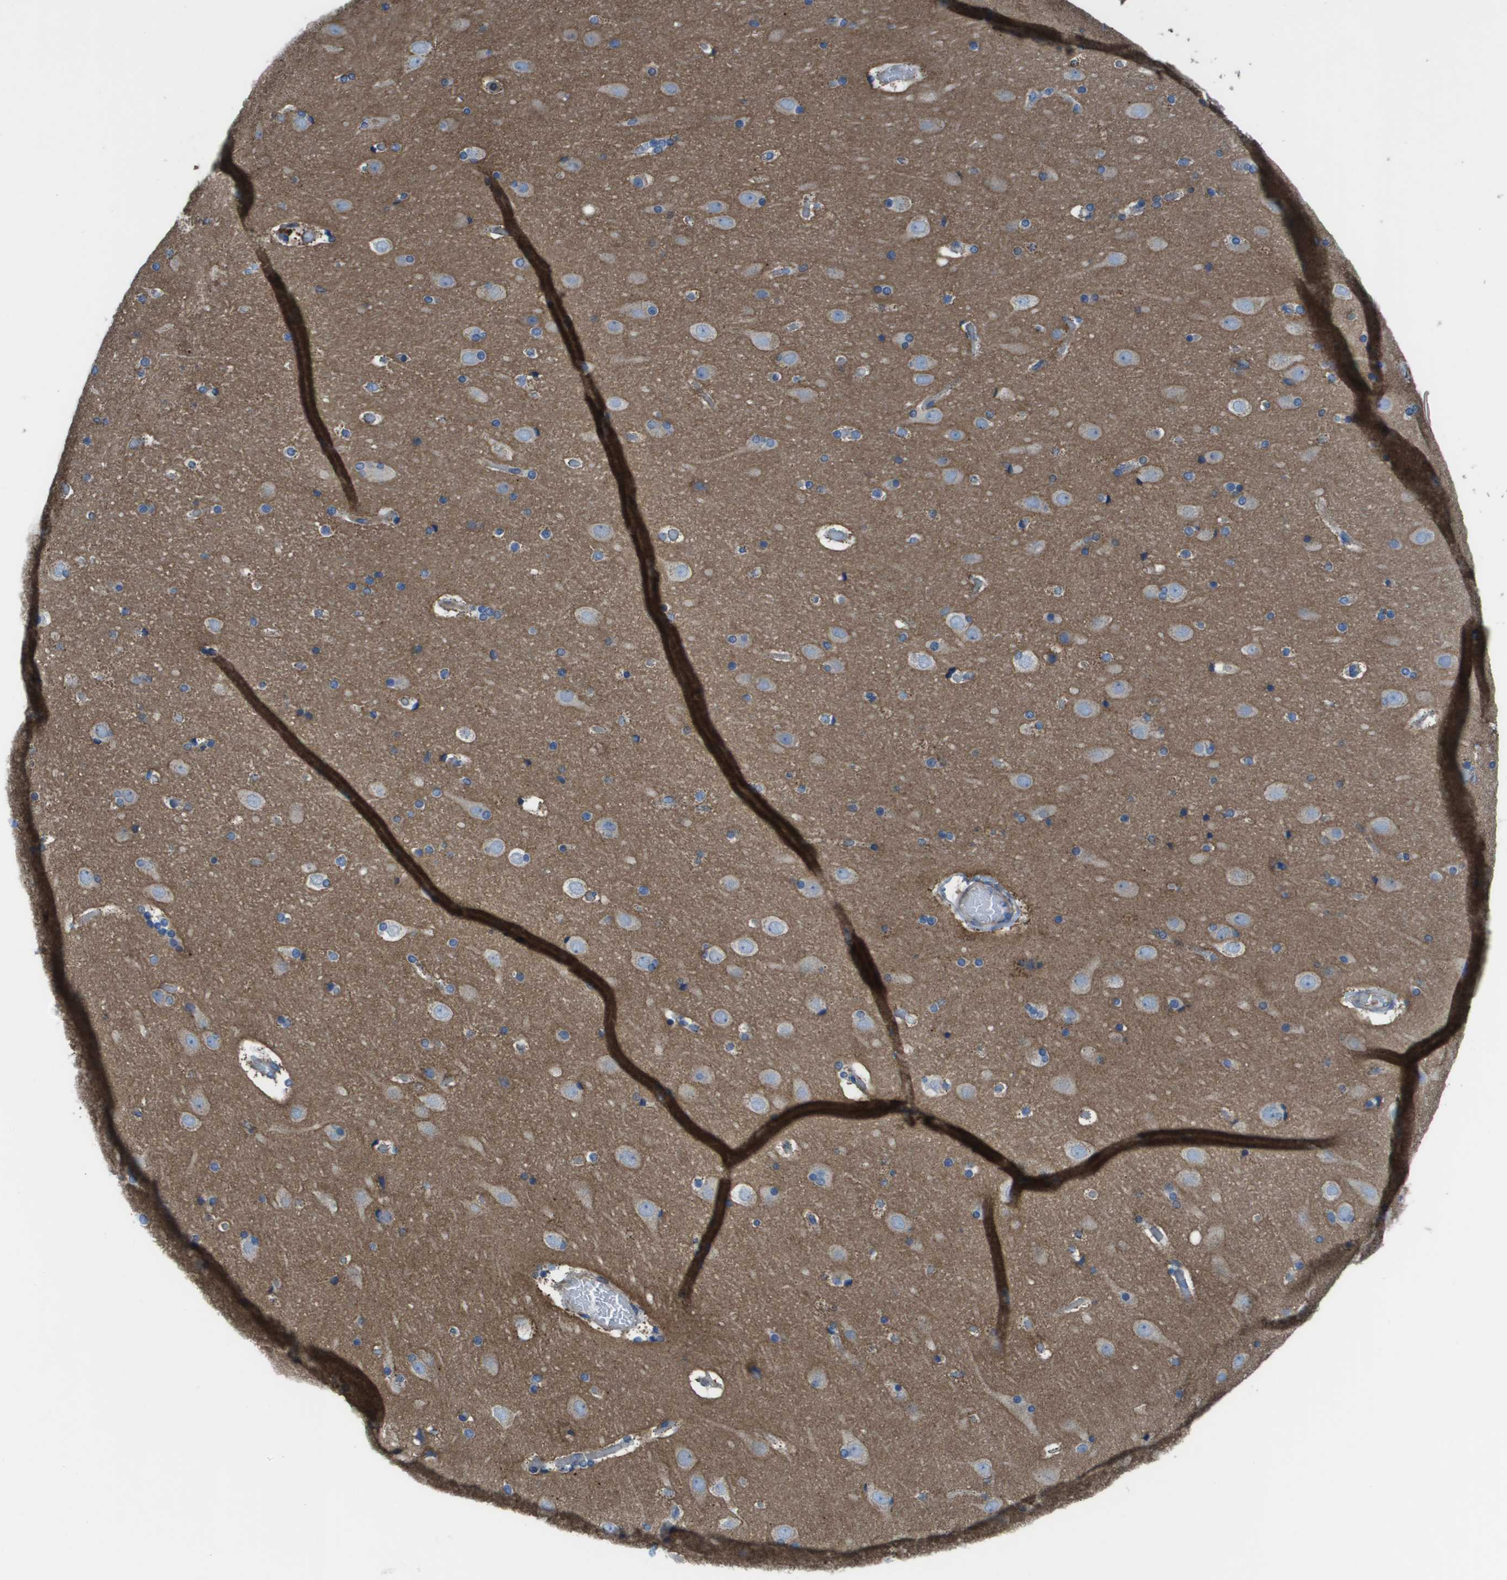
{"staining": {"intensity": "negative", "quantity": "none", "location": "none"}, "tissue": "cerebral cortex", "cell_type": "Endothelial cells", "image_type": "normal", "snomed": [{"axis": "morphology", "description": "Normal tissue, NOS"}, {"axis": "topography", "description": "Cerebral cortex"}], "caption": "DAB immunohistochemical staining of unremarkable cerebral cortex exhibits no significant staining in endothelial cells.", "gene": "CLCN2", "patient": {"sex": "male", "age": 57}}